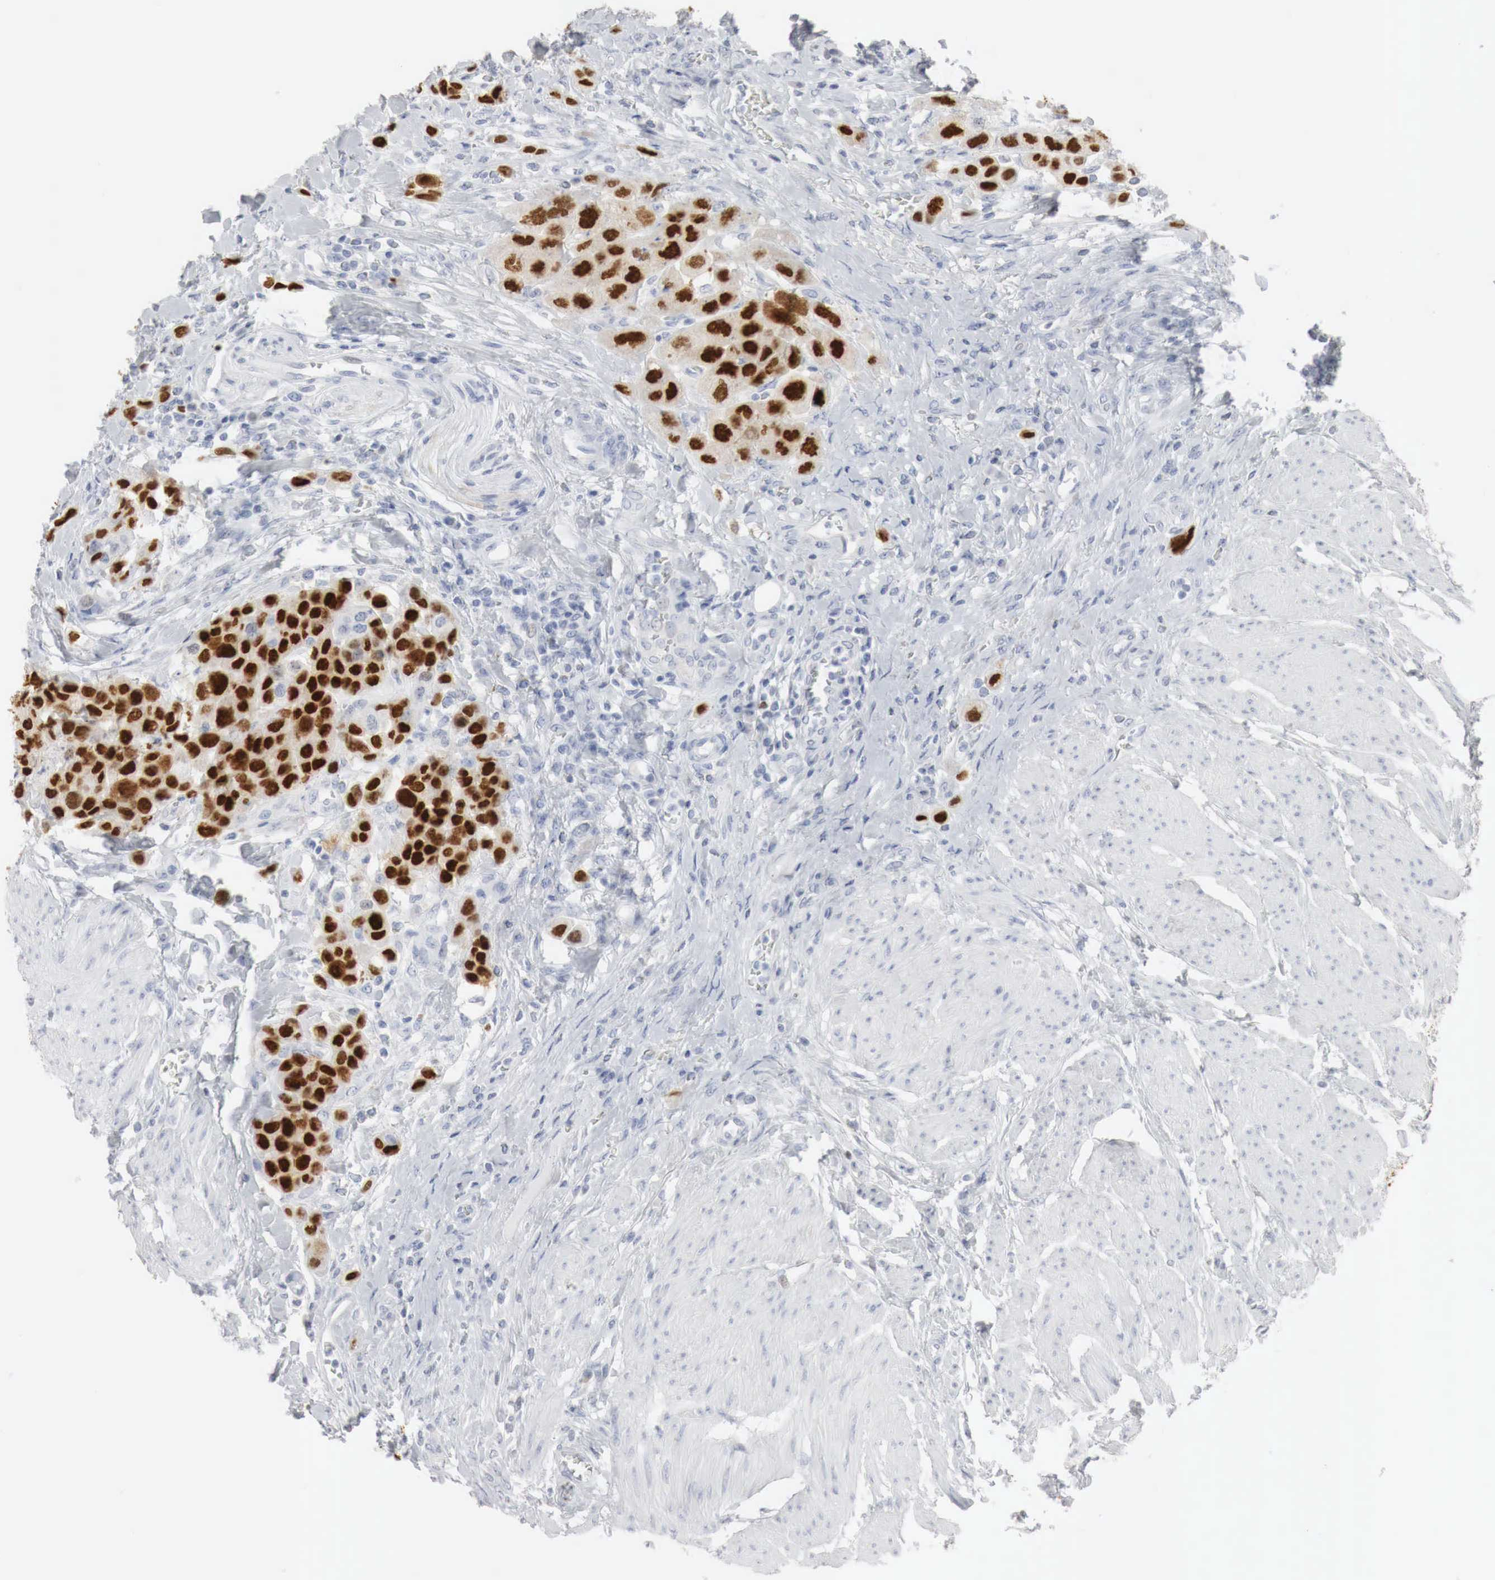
{"staining": {"intensity": "strong", "quantity": ">75%", "location": "nuclear"}, "tissue": "urothelial cancer", "cell_type": "Tumor cells", "image_type": "cancer", "snomed": [{"axis": "morphology", "description": "Urothelial carcinoma, High grade"}, {"axis": "topography", "description": "Urinary bladder"}], "caption": "IHC image of neoplastic tissue: urothelial carcinoma (high-grade) stained using IHC displays high levels of strong protein expression localized specifically in the nuclear of tumor cells, appearing as a nuclear brown color.", "gene": "TP63", "patient": {"sex": "male", "age": 50}}